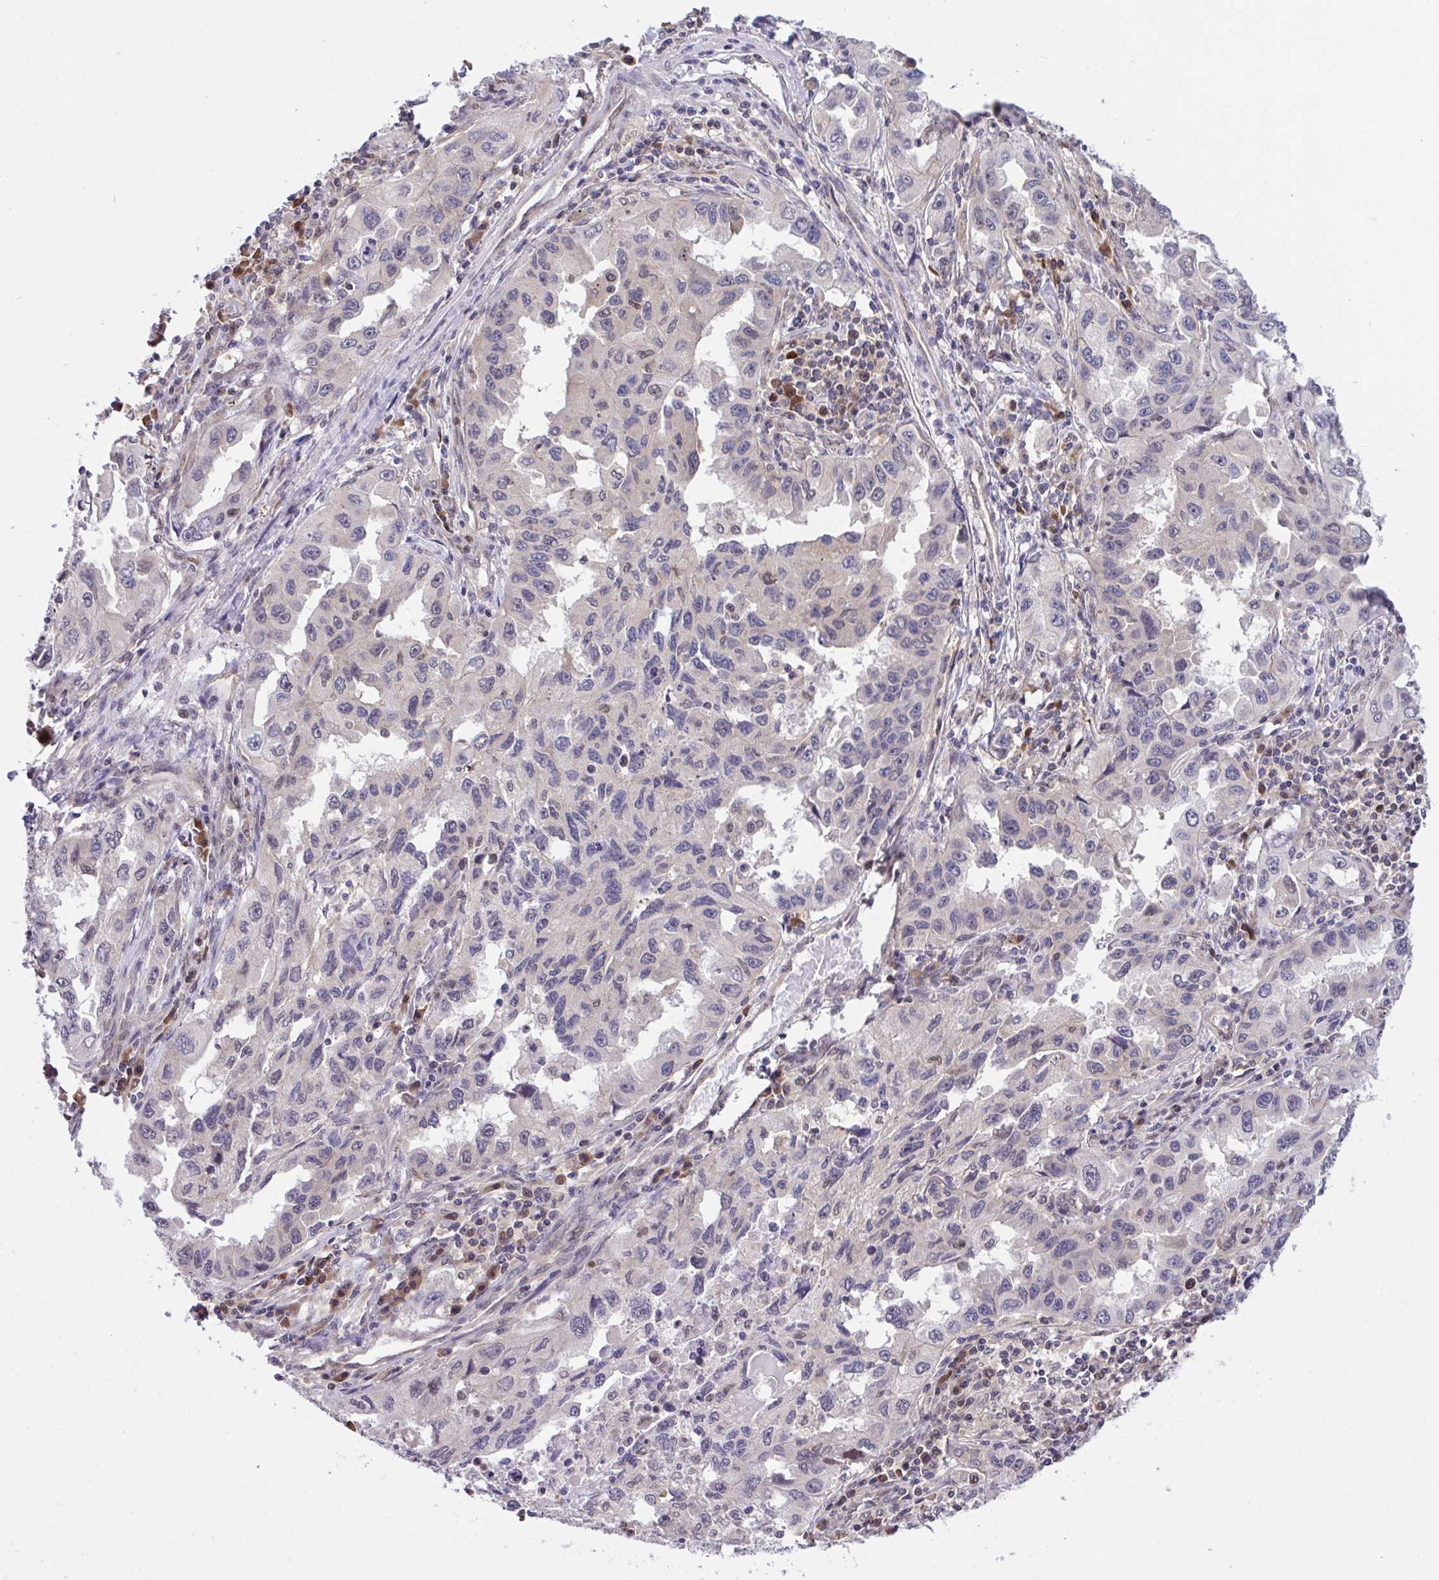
{"staining": {"intensity": "negative", "quantity": "none", "location": "none"}, "tissue": "lung cancer", "cell_type": "Tumor cells", "image_type": "cancer", "snomed": [{"axis": "morphology", "description": "Adenocarcinoma, NOS"}, {"axis": "topography", "description": "Lung"}], "caption": "Histopathology image shows no protein staining in tumor cells of adenocarcinoma (lung) tissue.", "gene": "ZNF444", "patient": {"sex": "female", "age": 73}}